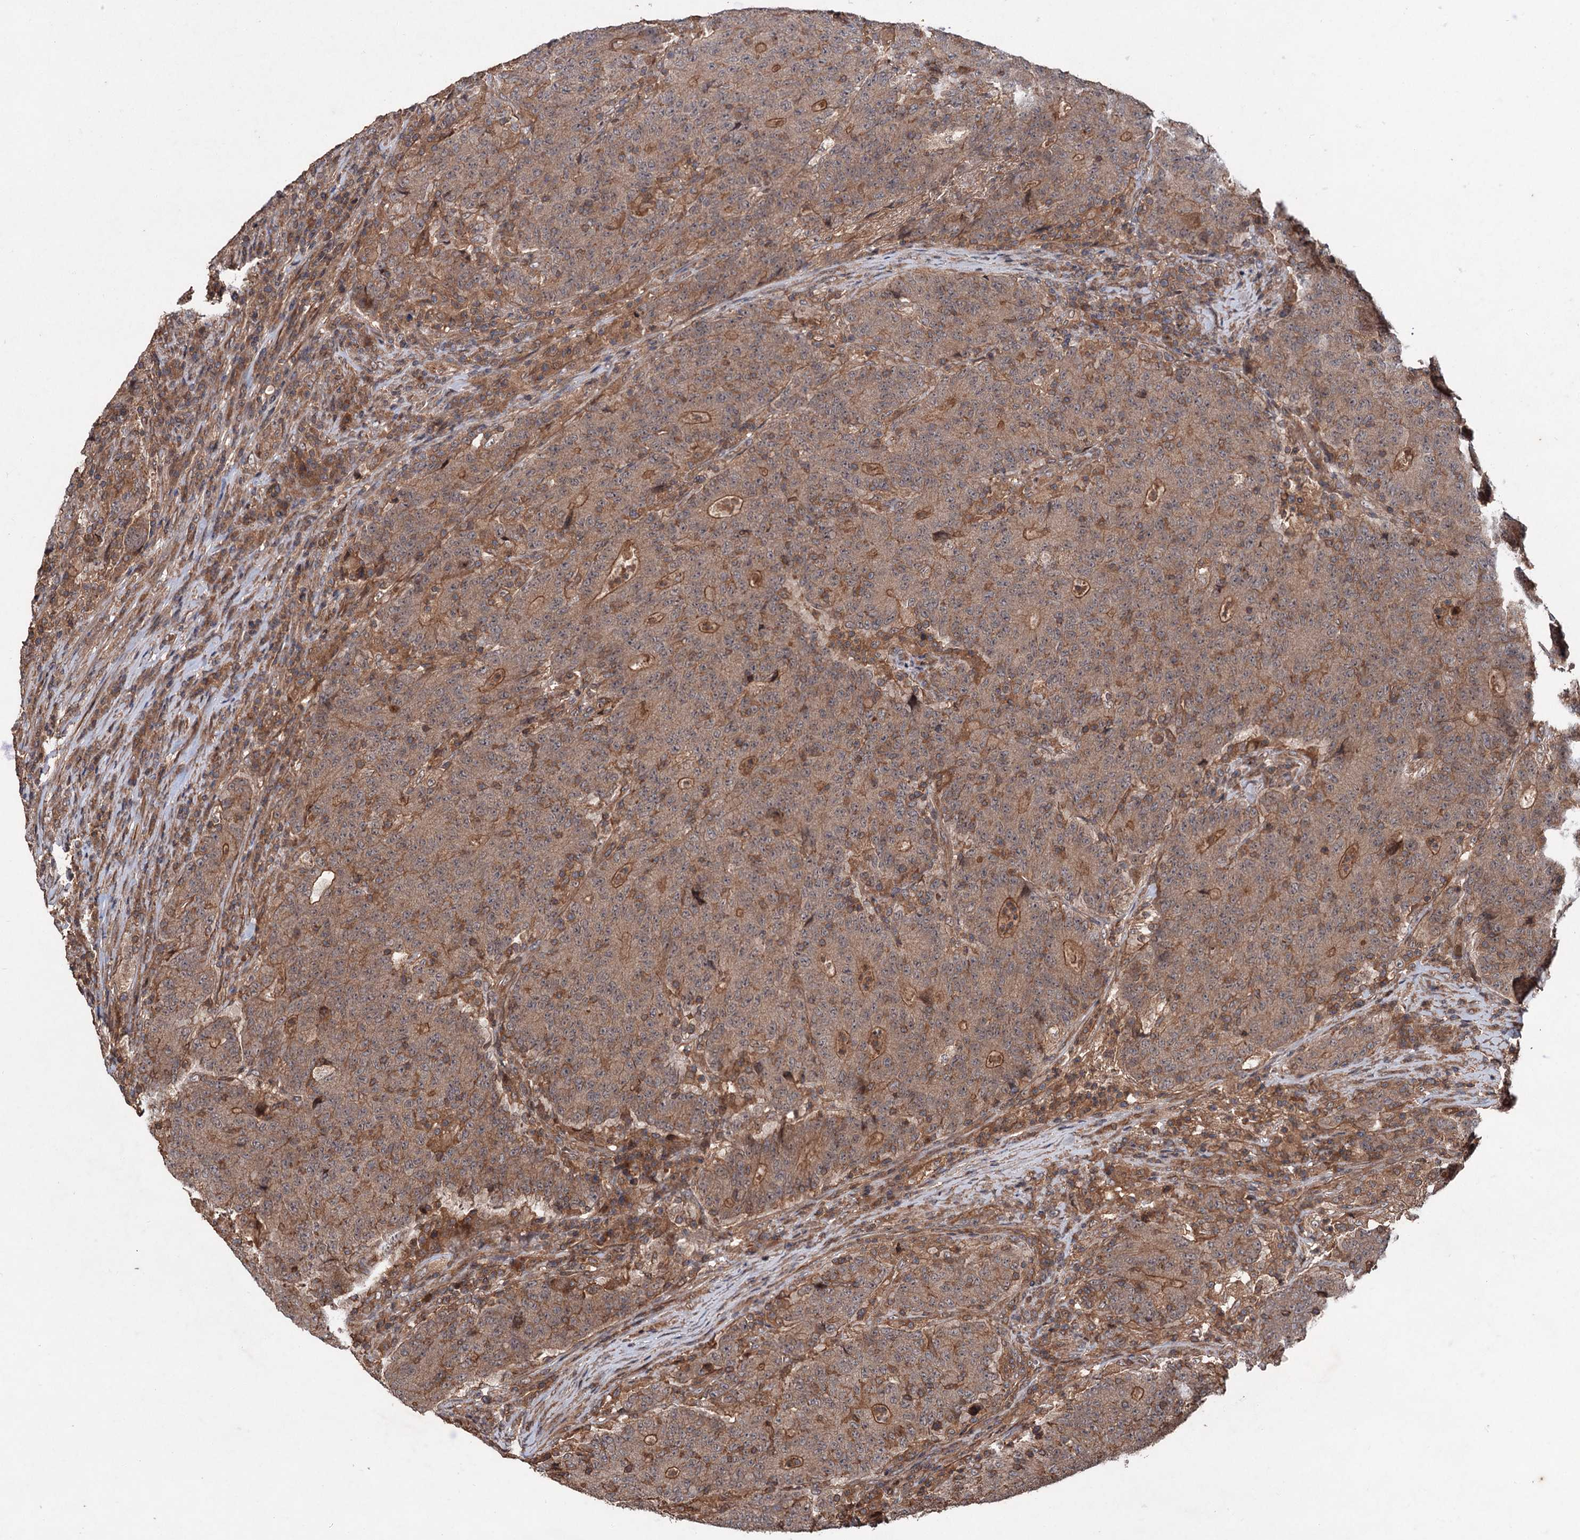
{"staining": {"intensity": "moderate", "quantity": ">75%", "location": "cytoplasmic/membranous"}, "tissue": "colorectal cancer", "cell_type": "Tumor cells", "image_type": "cancer", "snomed": [{"axis": "morphology", "description": "Adenocarcinoma, NOS"}, {"axis": "topography", "description": "Colon"}], "caption": "A brown stain labels moderate cytoplasmic/membranous expression of a protein in colorectal cancer (adenocarcinoma) tumor cells.", "gene": "ADK", "patient": {"sex": "female", "age": 75}}